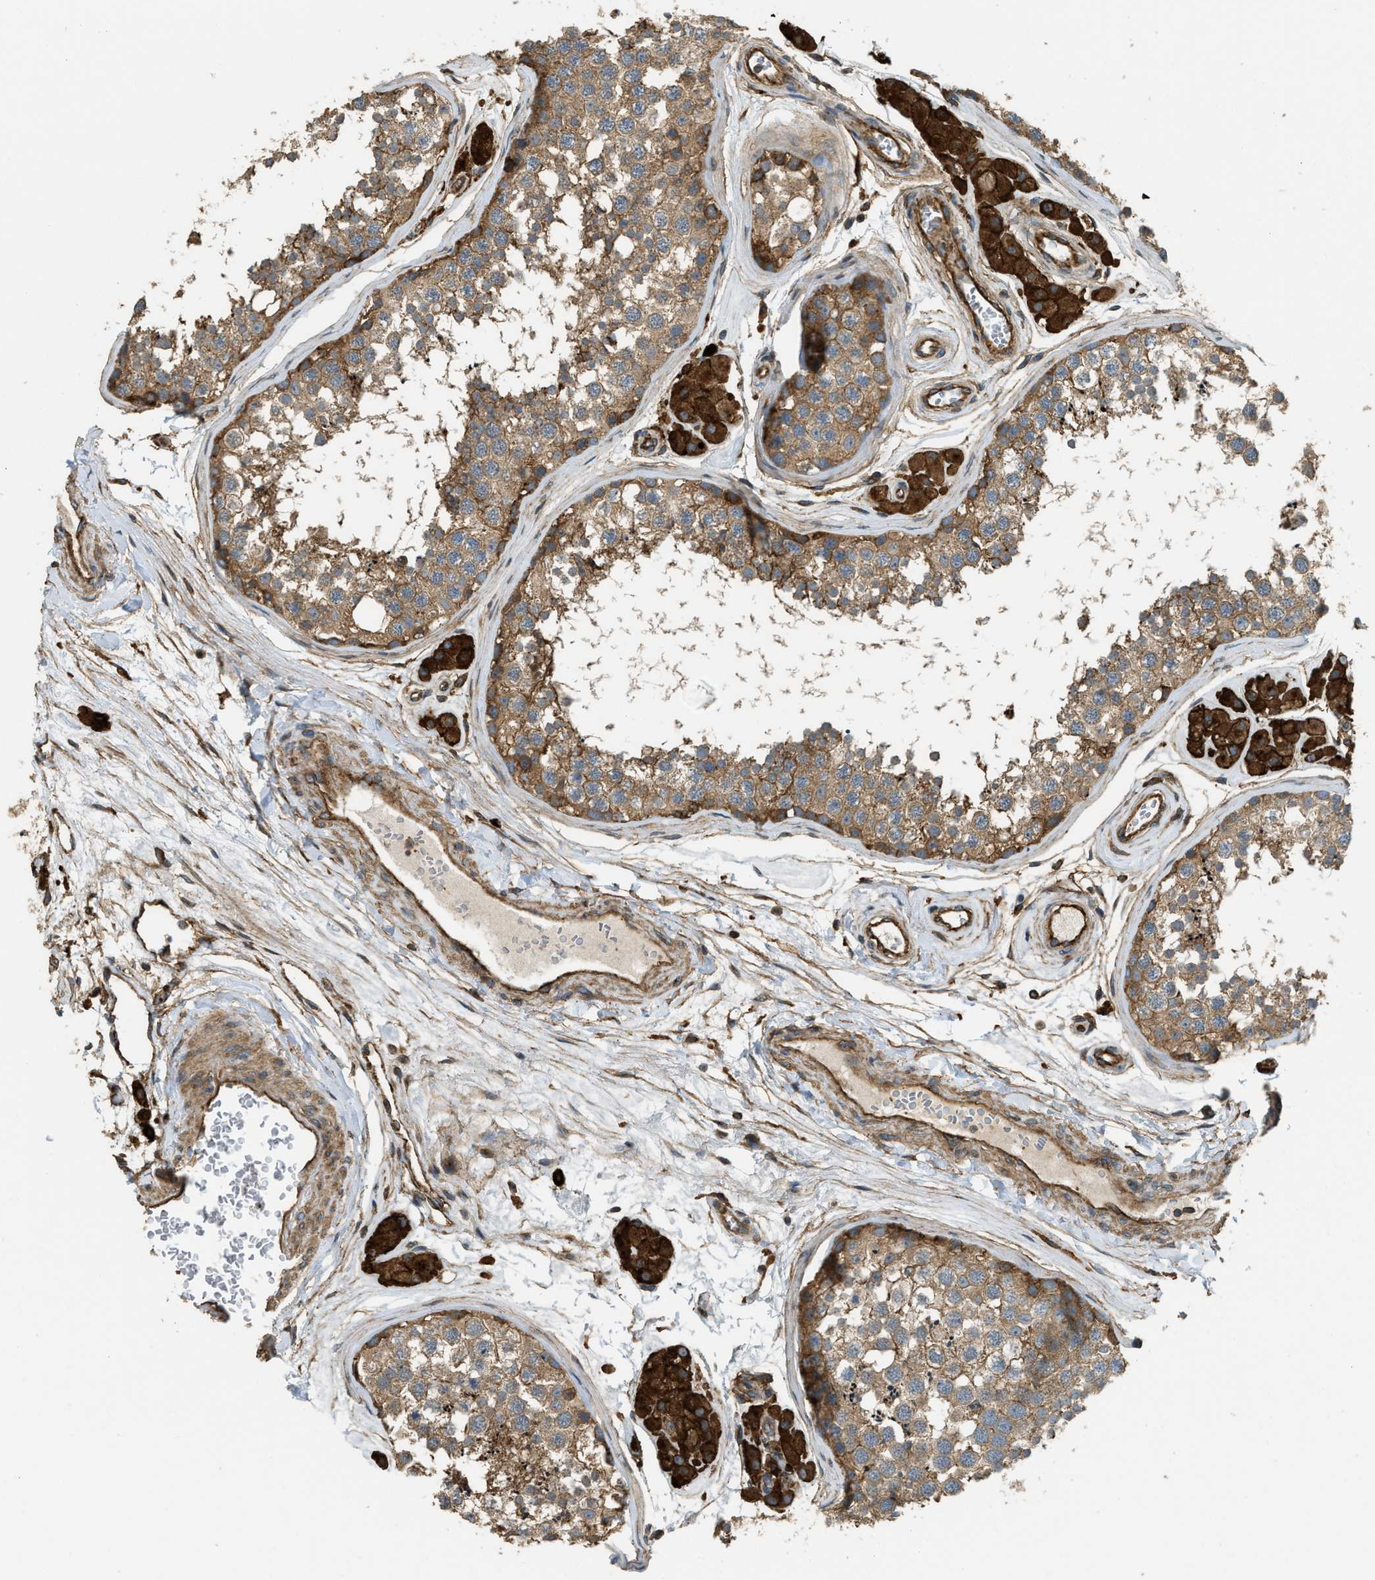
{"staining": {"intensity": "moderate", "quantity": ">75%", "location": "cytoplasmic/membranous"}, "tissue": "testis", "cell_type": "Cells in seminiferous ducts", "image_type": "normal", "snomed": [{"axis": "morphology", "description": "Normal tissue, NOS"}, {"axis": "topography", "description": "Testis"}], "caption": "Testis stained for a protein (brown) demonstrates moderate cytoplasmic/membranous positive expression in approximately >75% of cells in seminiferous ducts.", "gene": "BAG4", "patient": {"sex": "male", "age": 56}}